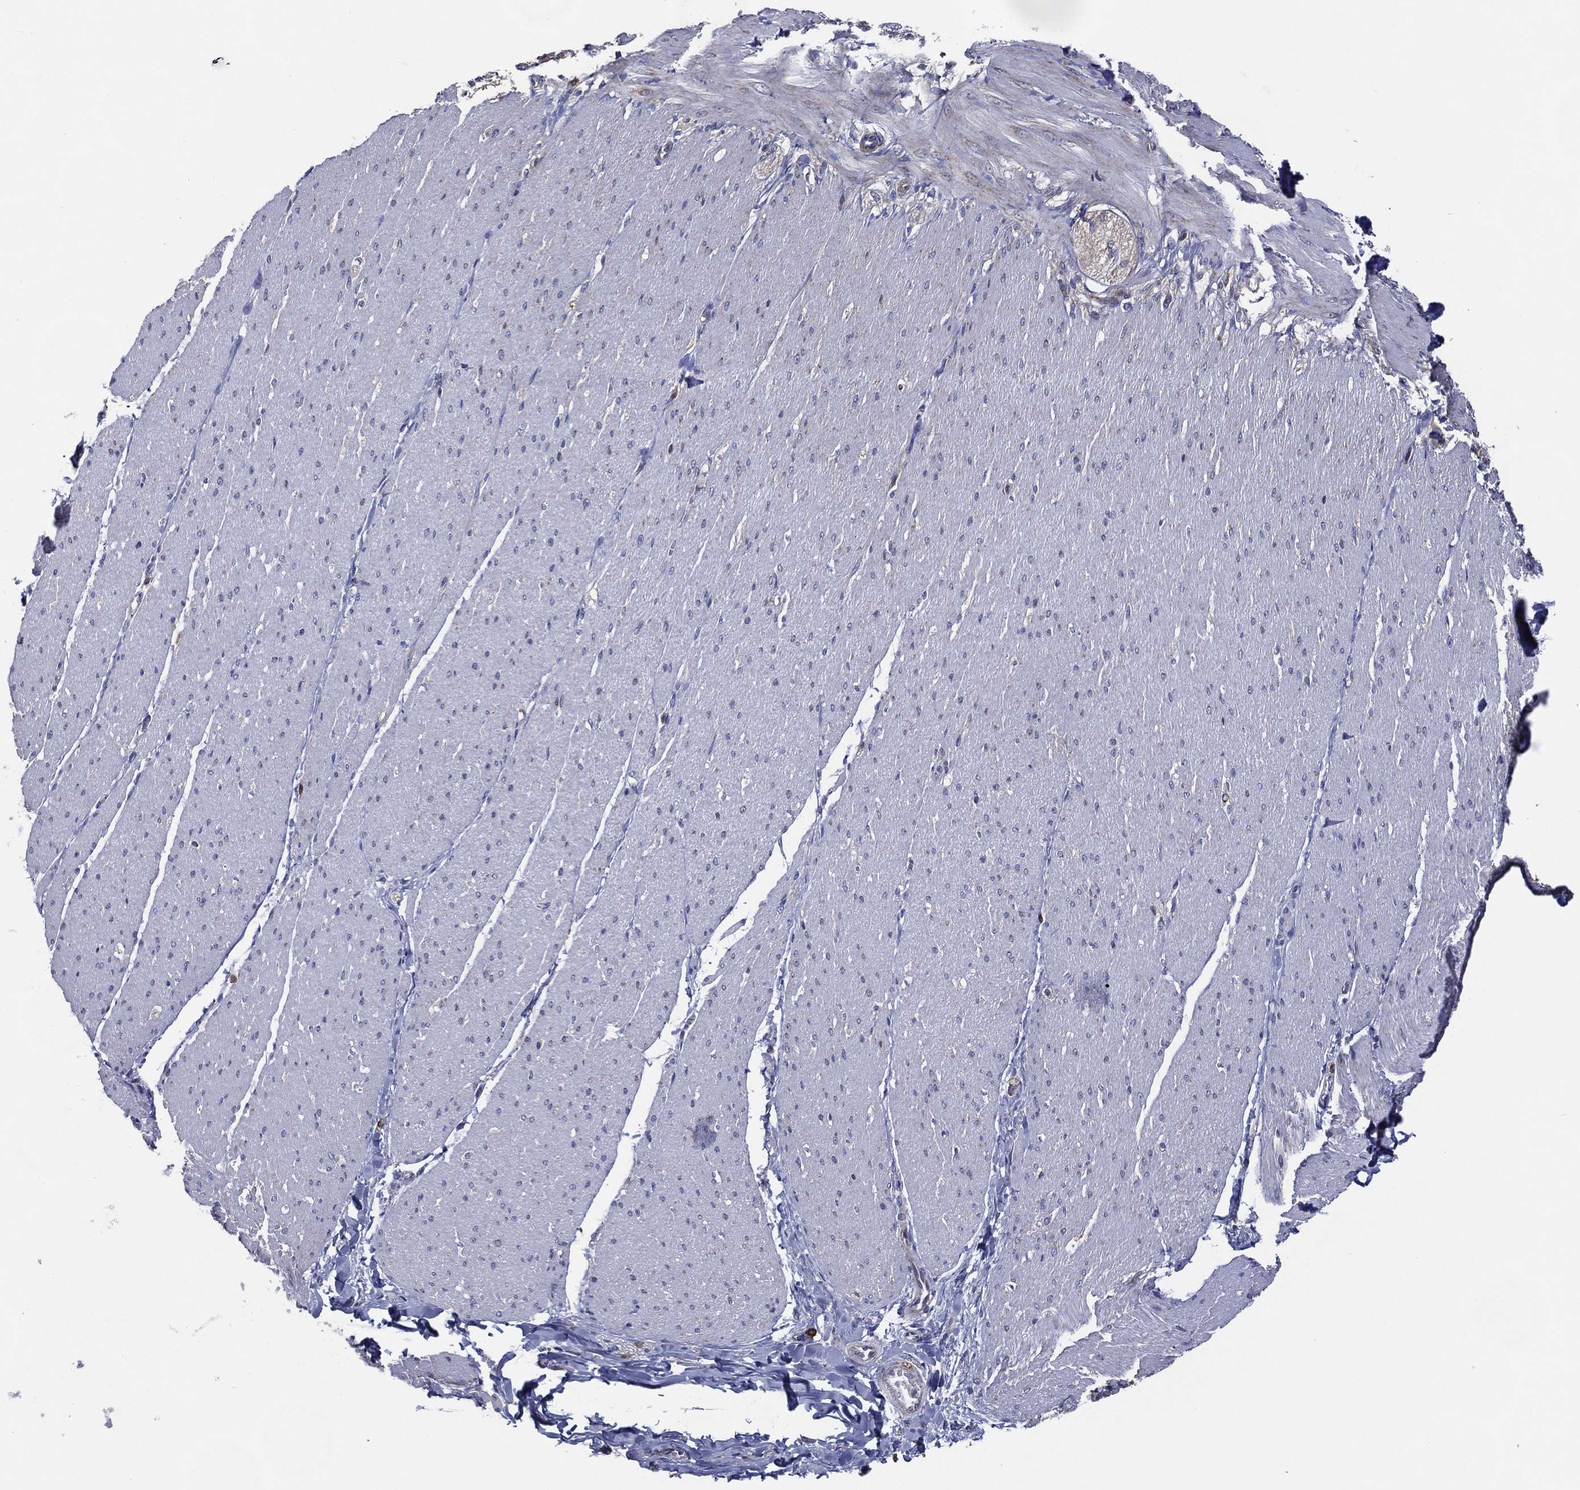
{"staining": {"intensity": "negative", "quantity": "none", "location": "none"}, "tissue": "soft tissue", "cell_type": "Fibroblasts", "image_type": "normal", "snomed": [{"axis": "morphology", "description": "Normal tissue, NOS"}, {"axis": "topography", "description": "Smooth muscle"}, {"axis": "topography", "description": "Duodenum"}, {"axis": "topography", "description": "Peripheral nerve tissue"}], "caption": "Immunohistochemistry histopathology image of benign soft tissue: human soft tissue stained with DAB displays no significant protein expression in fibroblasts. (Stains: DAB IHC with hematoxylin counter stain, Microscopy: brightfield microscopy at high magnification).", "gene": "ZNF223", "patient": {"sex": "female", "age": 61}}